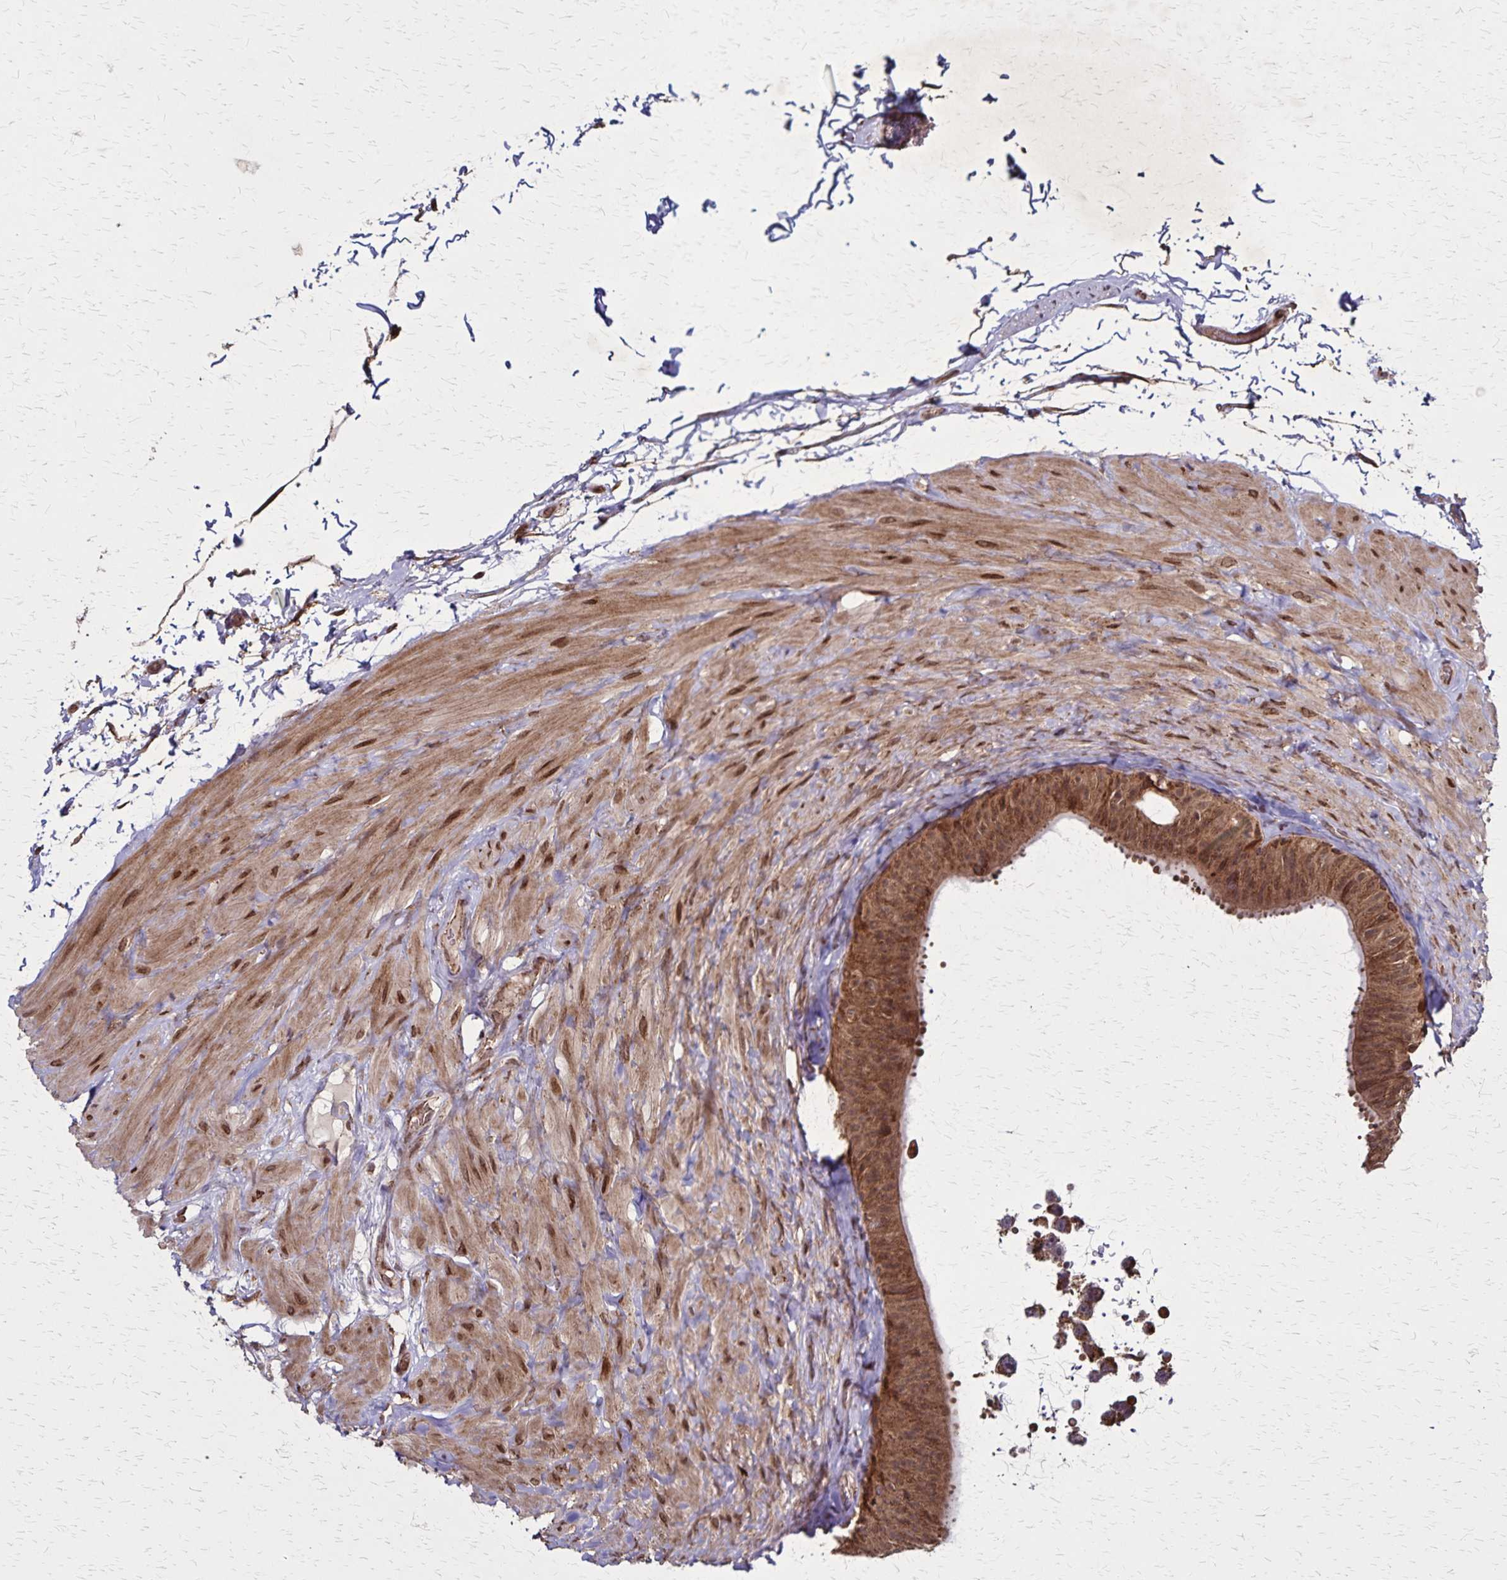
{"staining": {"intensity": "strong", "quantity": ">75%", "location": "cytoplasmic/membranous"}, "tissue": "epididymis", "cell_type": "Glandular cells", "image_type": "normal", "snomed": [{"axis": "morphology", "description": "Normal tissue, NOS"}, {"axis": "topography", "description": "Epididymis, spermatic cord, NOS"}, {"axis": "topography", "description": "Epididymis"}], "caption": "A high amount of strong cytoplasmic/membranous staining is seen in approximately >75% of glandular cells in unremarkable epididymis.", "gene": "NFS1", "patient": {"sex": "male", "age": 31}}